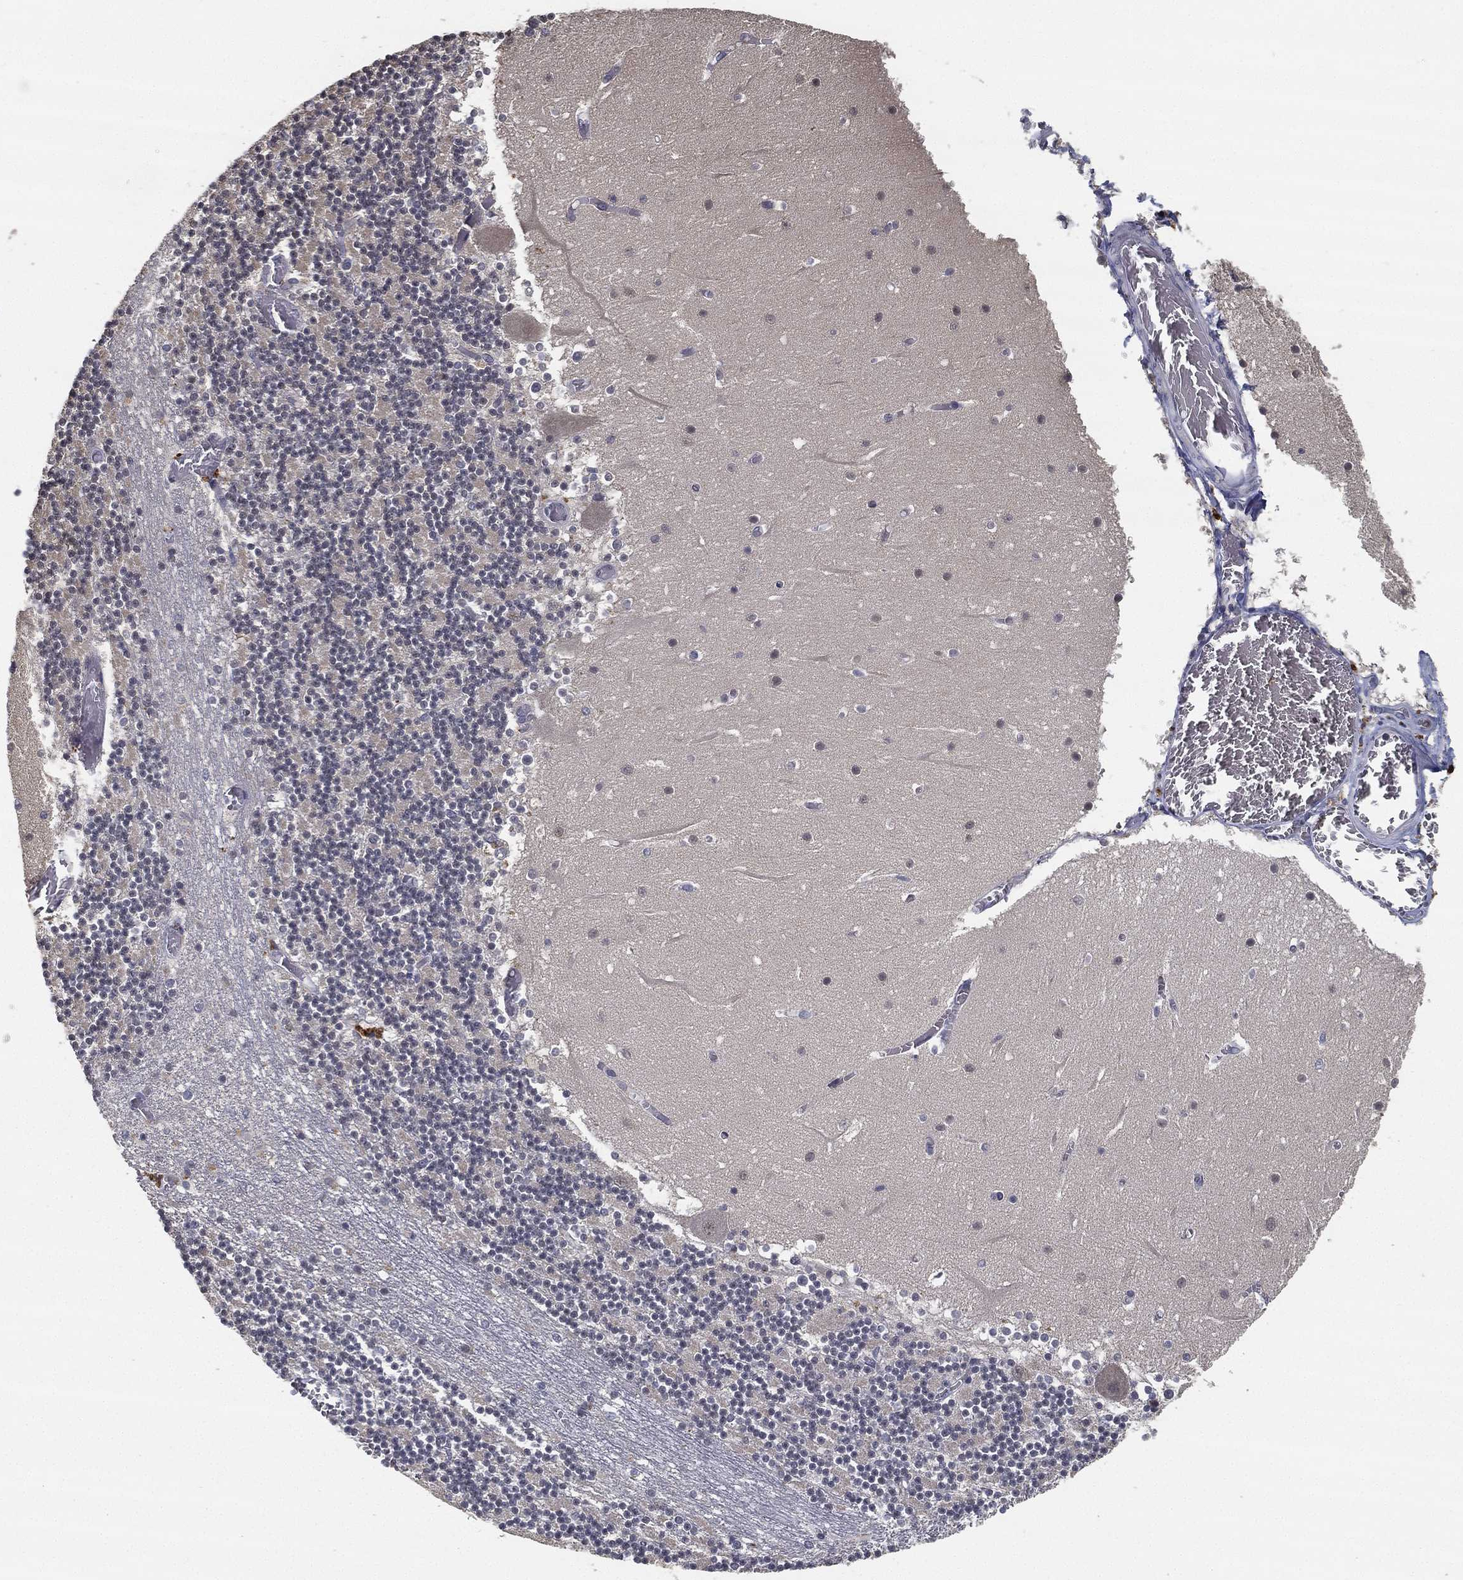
{"staining": {"intensity": "negative", "quantity": "none", "location": "none"}, "tissue": "cerebellum", "cell_type": "Cells in granular layer", "image_type": "normal", "snomed": [{"axis": "morphology", "description": "Normal tissue, NOS"}, {"axis": "topography", "description": "Cerebellum"}], "caption": "IHC photomicrograph of benign human cerebellum stained for a protein (brown), which displays no expression in cells in granular layer.", "gene": "CFAP251", "patient": {"sex": "female", "age": 28}}